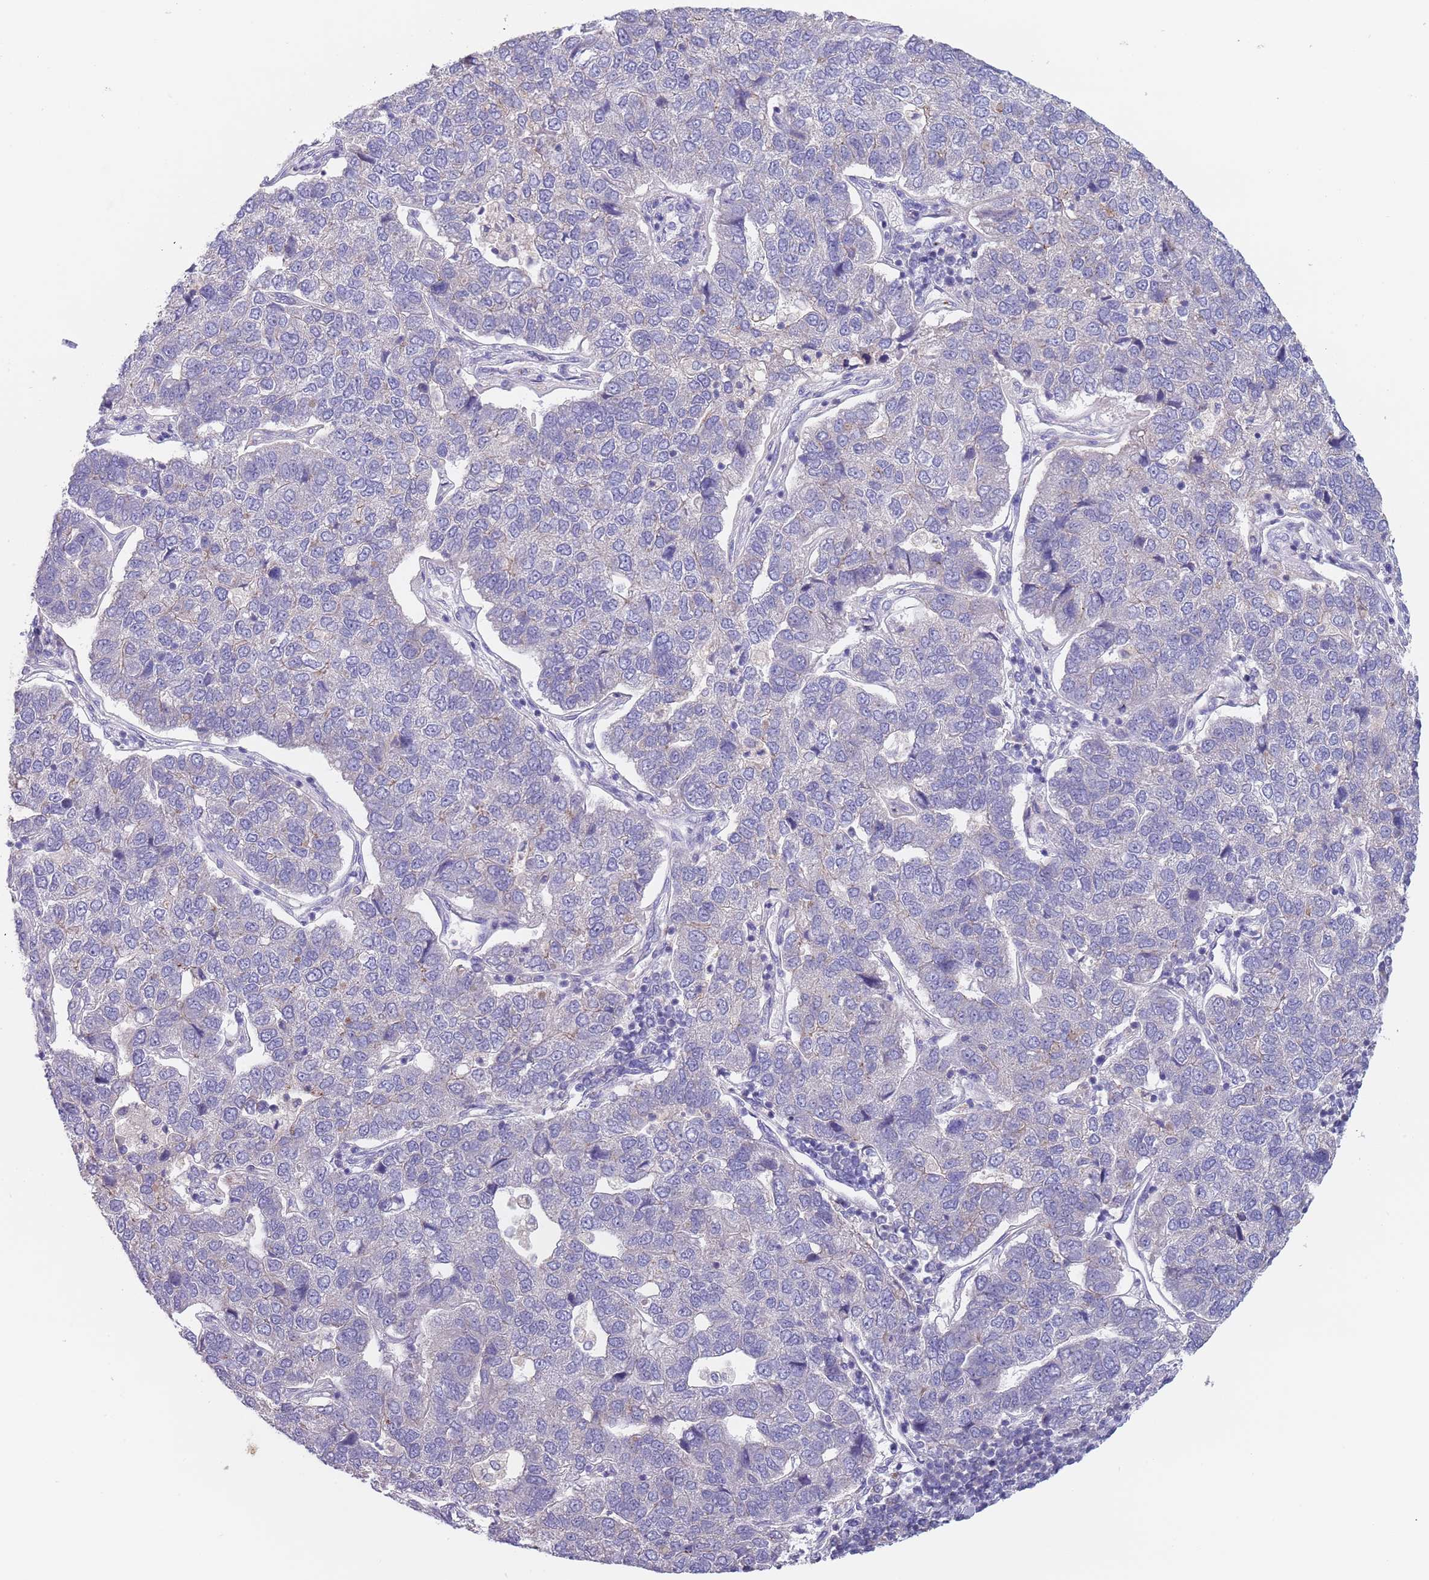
{"staining": {"intensity": "negative", "quantity": "none", "location": "none"}, "tissue": "pancreatic cancer", "cell_type": "Tumor cells", "image_type": "cancer", "snomed": [{"axis": "morphology", "description": "Adenocarcinoma, NOS"}, {"axis": "topography", "description": "Pancreas"}], "caption": "A micrograph of human adenocarcinoma (pancreatic) is negative for staining in tumor cells. (DAB immunohistochemistry (IHC), high magnification).", "gene": "MAN1C1", "patient": {"sex": "female", "age": 61}}